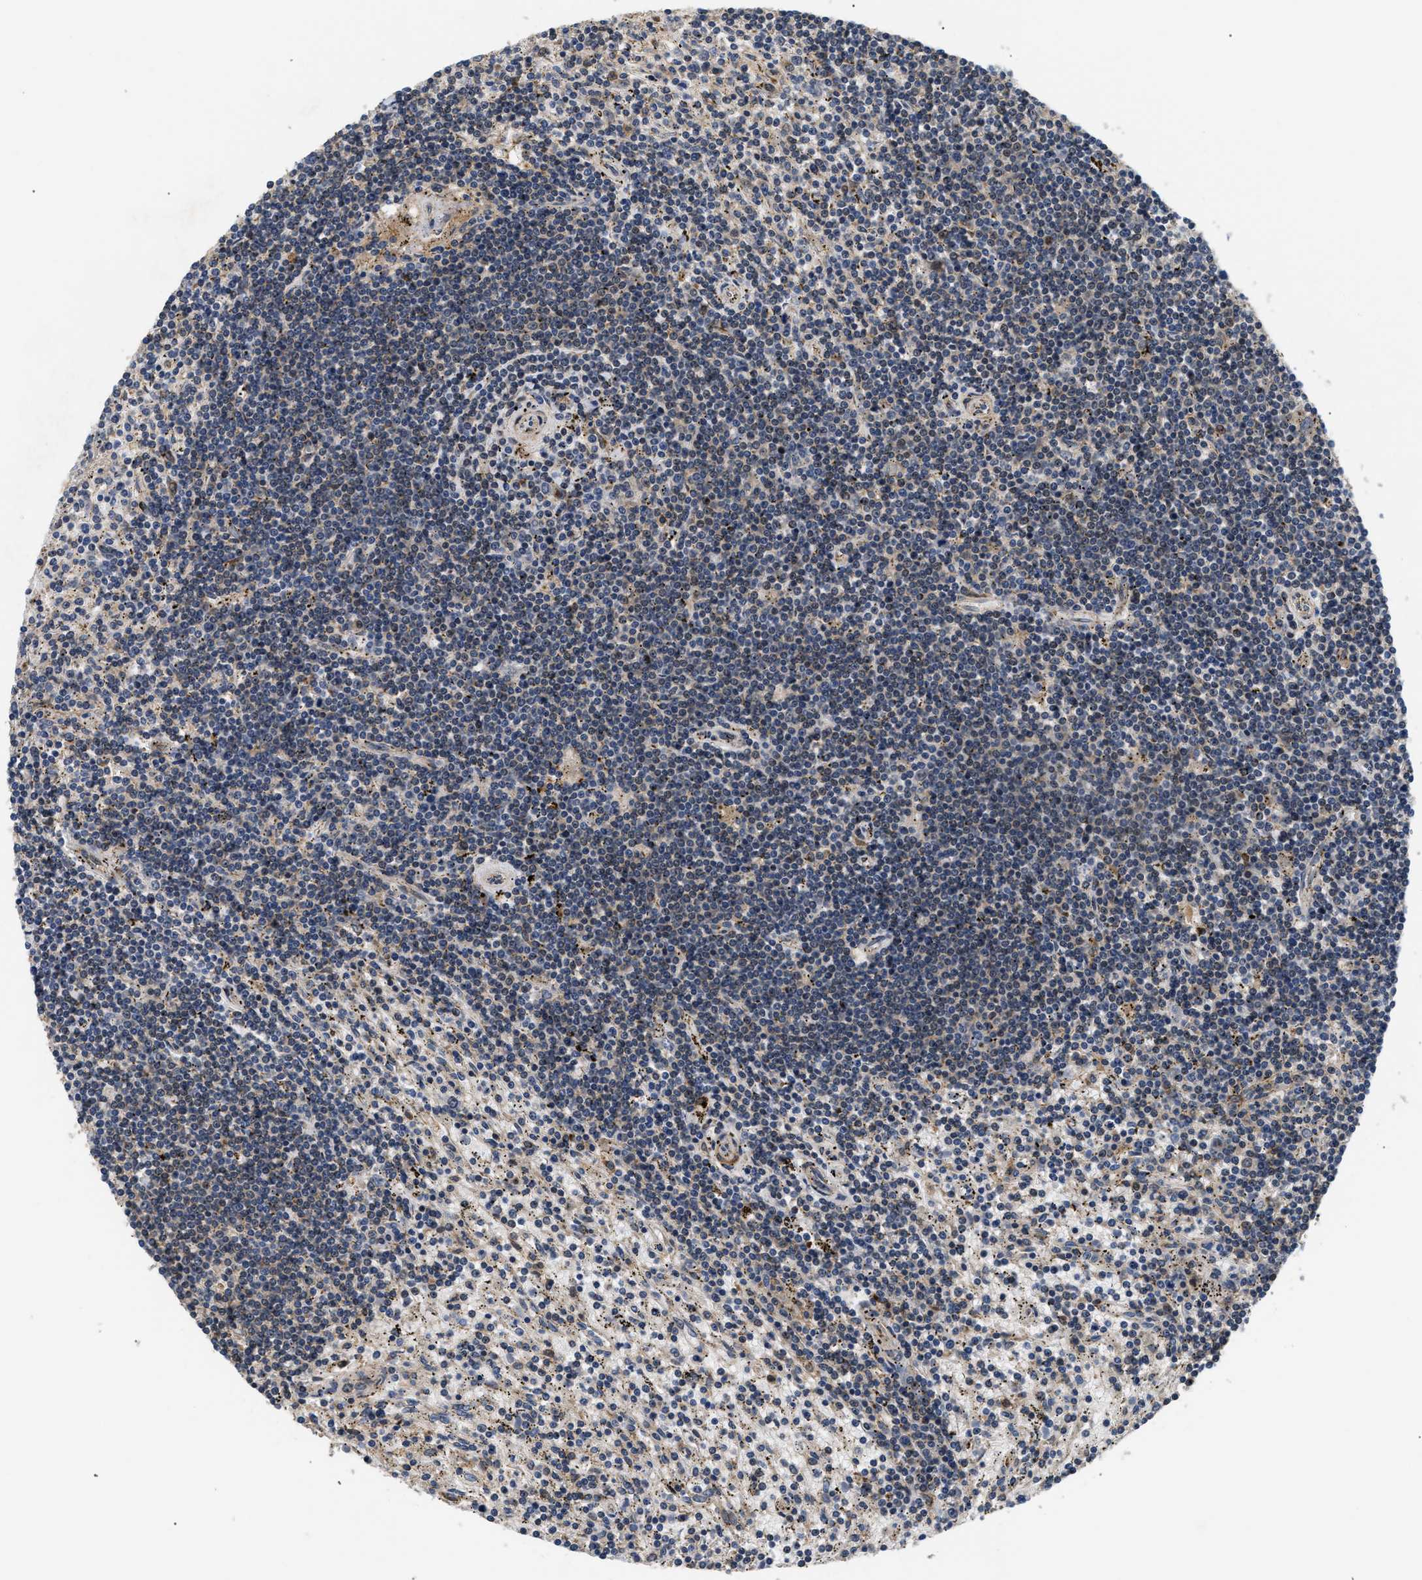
{"staining": {"intensity": "weak", "quantity": "<25%", "location": "cytoplasmic/membranous"}, "tissue": "lymphoma", "cell_type": "Tumor cells", "image_type": "cancer", "snomed": [{"axis": "morphology", "description": "Malignant lymphoma, non-Hodgkin's type, Low grade"}, {"axis": "topography", "description": "Spleen"}], "caption": "This is an immunohistochemistry (IHC) histopathology image of human lymphoma. There is no positivity in tumor cells.", "gene": "LARP6", "patient": {"sex": "male", "age": 76}}